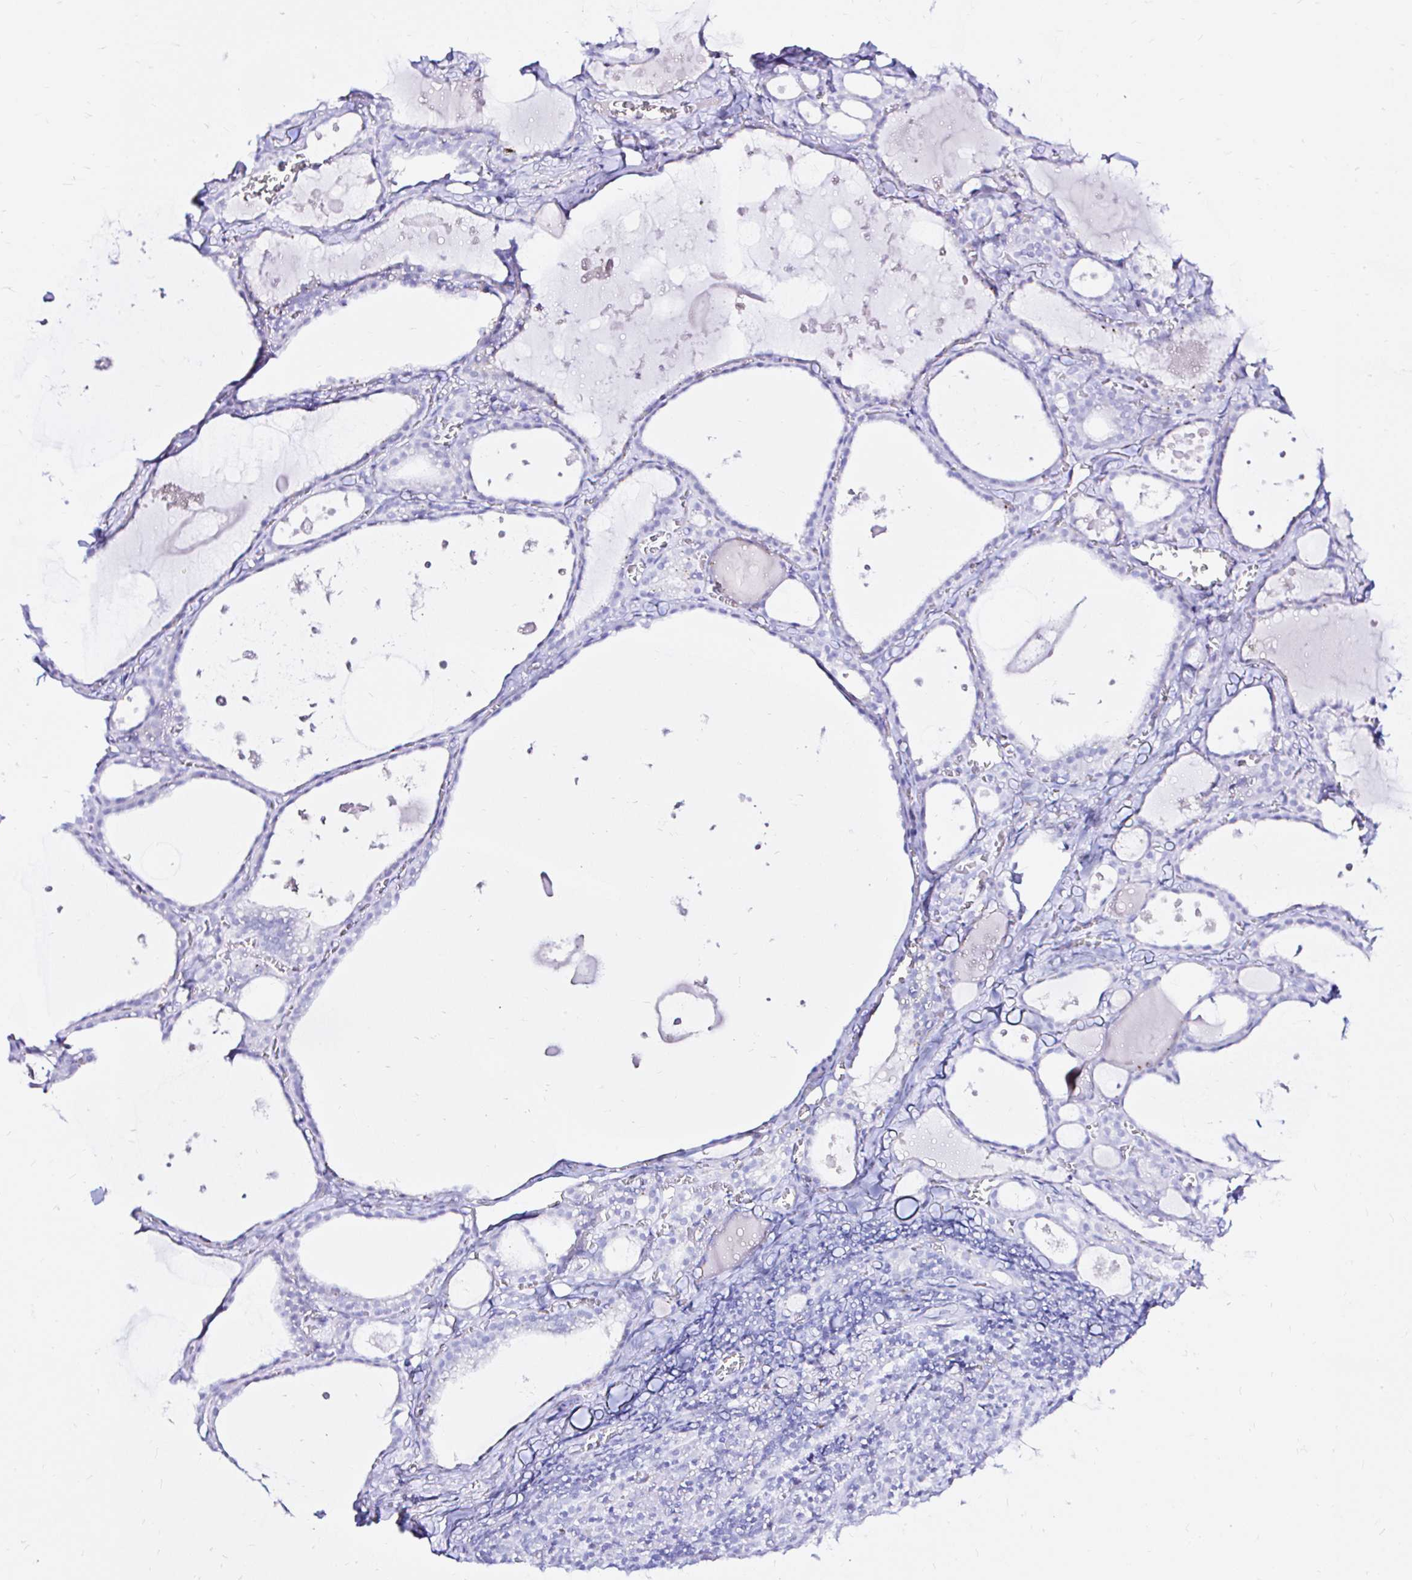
{"staining": {"intensity": "negative", "quantity": "none", "location": "none"}, "tissue": "thyroid gland", "cell_type": "Glandular cells", "image_type": "normal", "snomed": [{"axis": "morphology", "description": "Normal tissue, NOS"}, {"axis": "topography", "description": "Thyroid gland"}], "caption": "Immunohistochemical staining of benign thyroid gland displays no significant expression in glandular cells.", "gene": "ZNF432", "patient": {"sex": "male", "age": 56}}